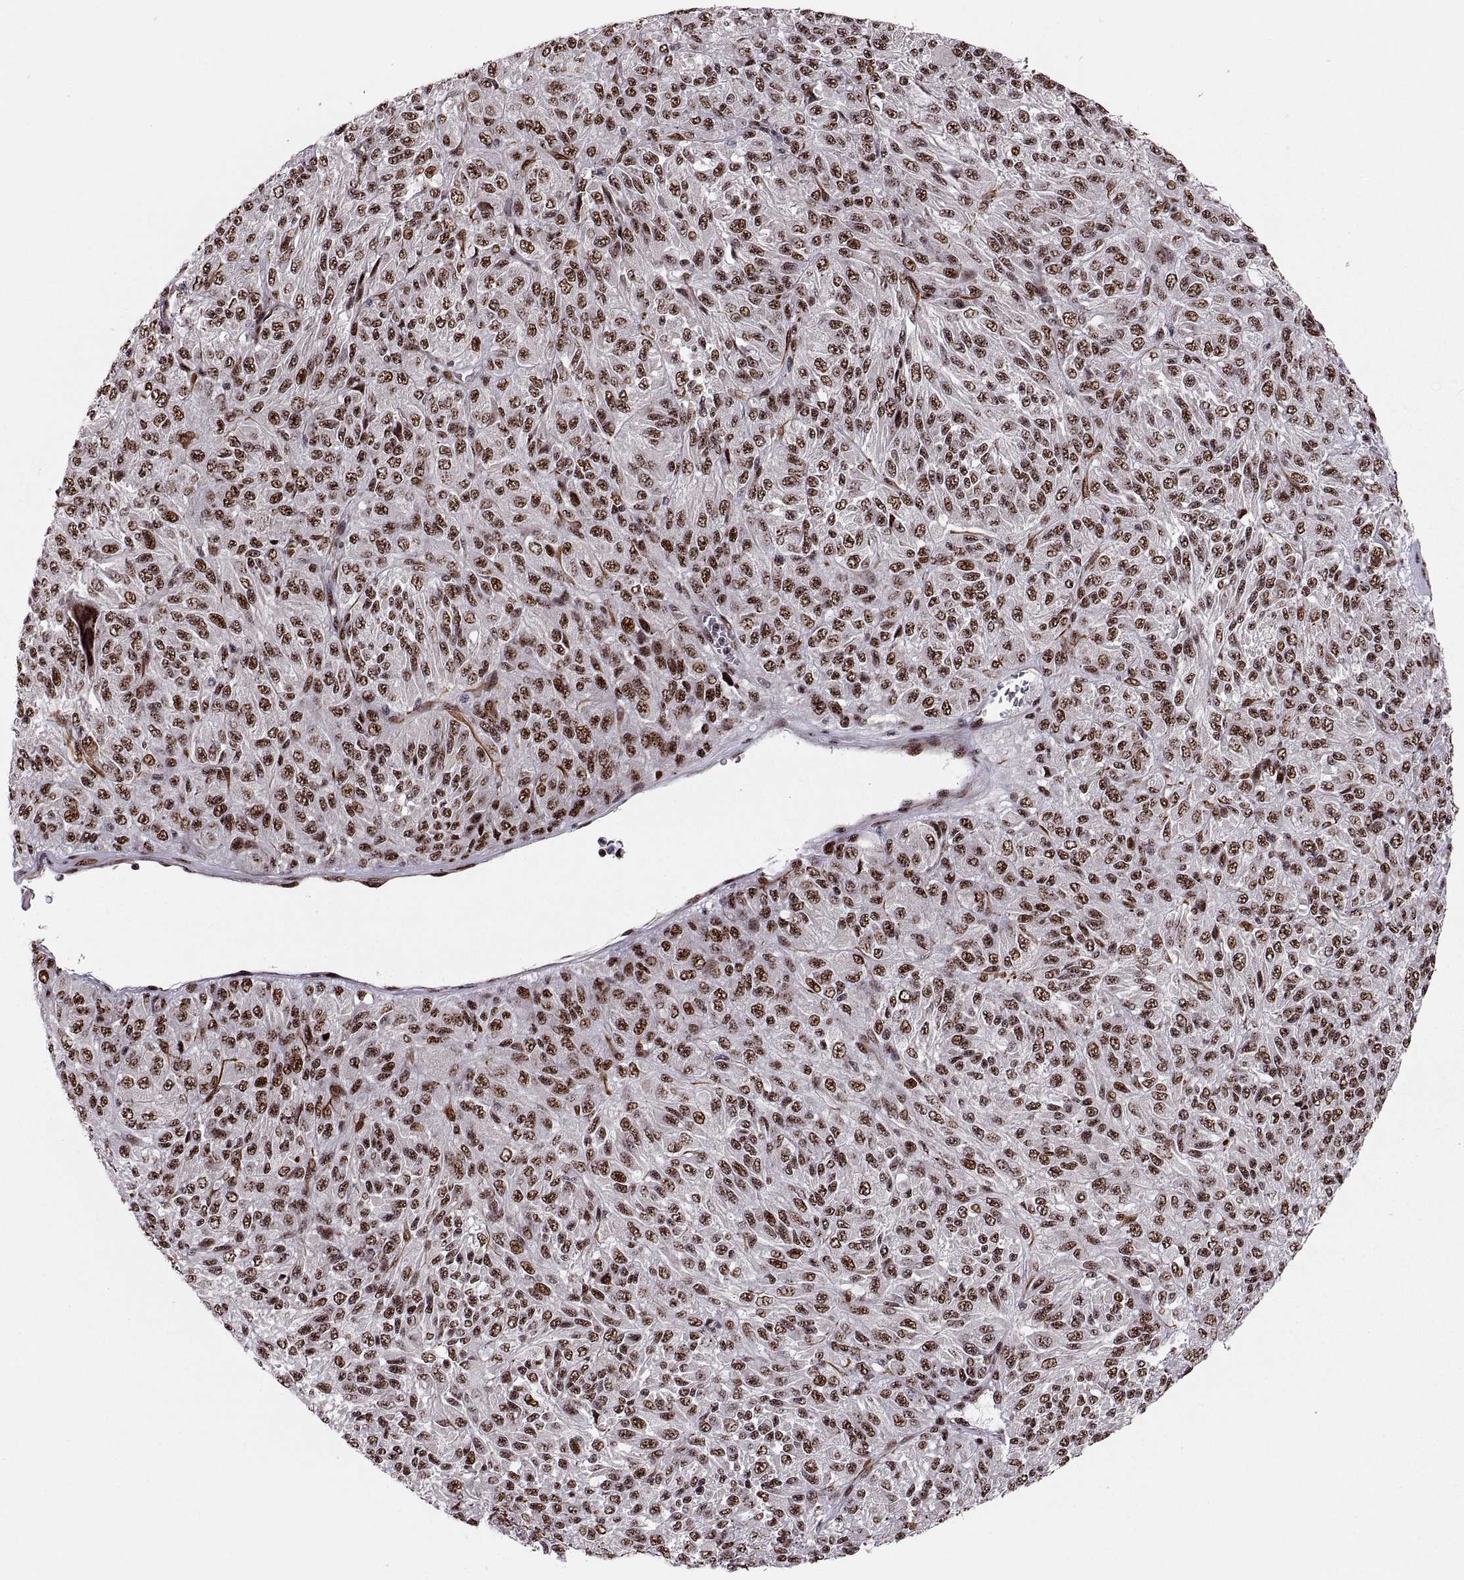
{"staining": {"intensity": "strong", "quantity": ">75%", "location": "nuclear"}, "tissue": "melanoma", "cell_type": "Tumor cells", "image_type": "cancer", "snomed": [{"axis": "morphology", "description": "Malignant melanoma, Metastatic site"}, {"axis": "topography", "description": "Brain"}], "caption": "Malignant melanoma (metastatic site) stained with DAB immunohistochemistry exhibits high levels of strong nuclear positivity in approximately >75% of tumor cells.", "gene": "ZCCHC17", "patient": {"sex": "female", "age": 56}}